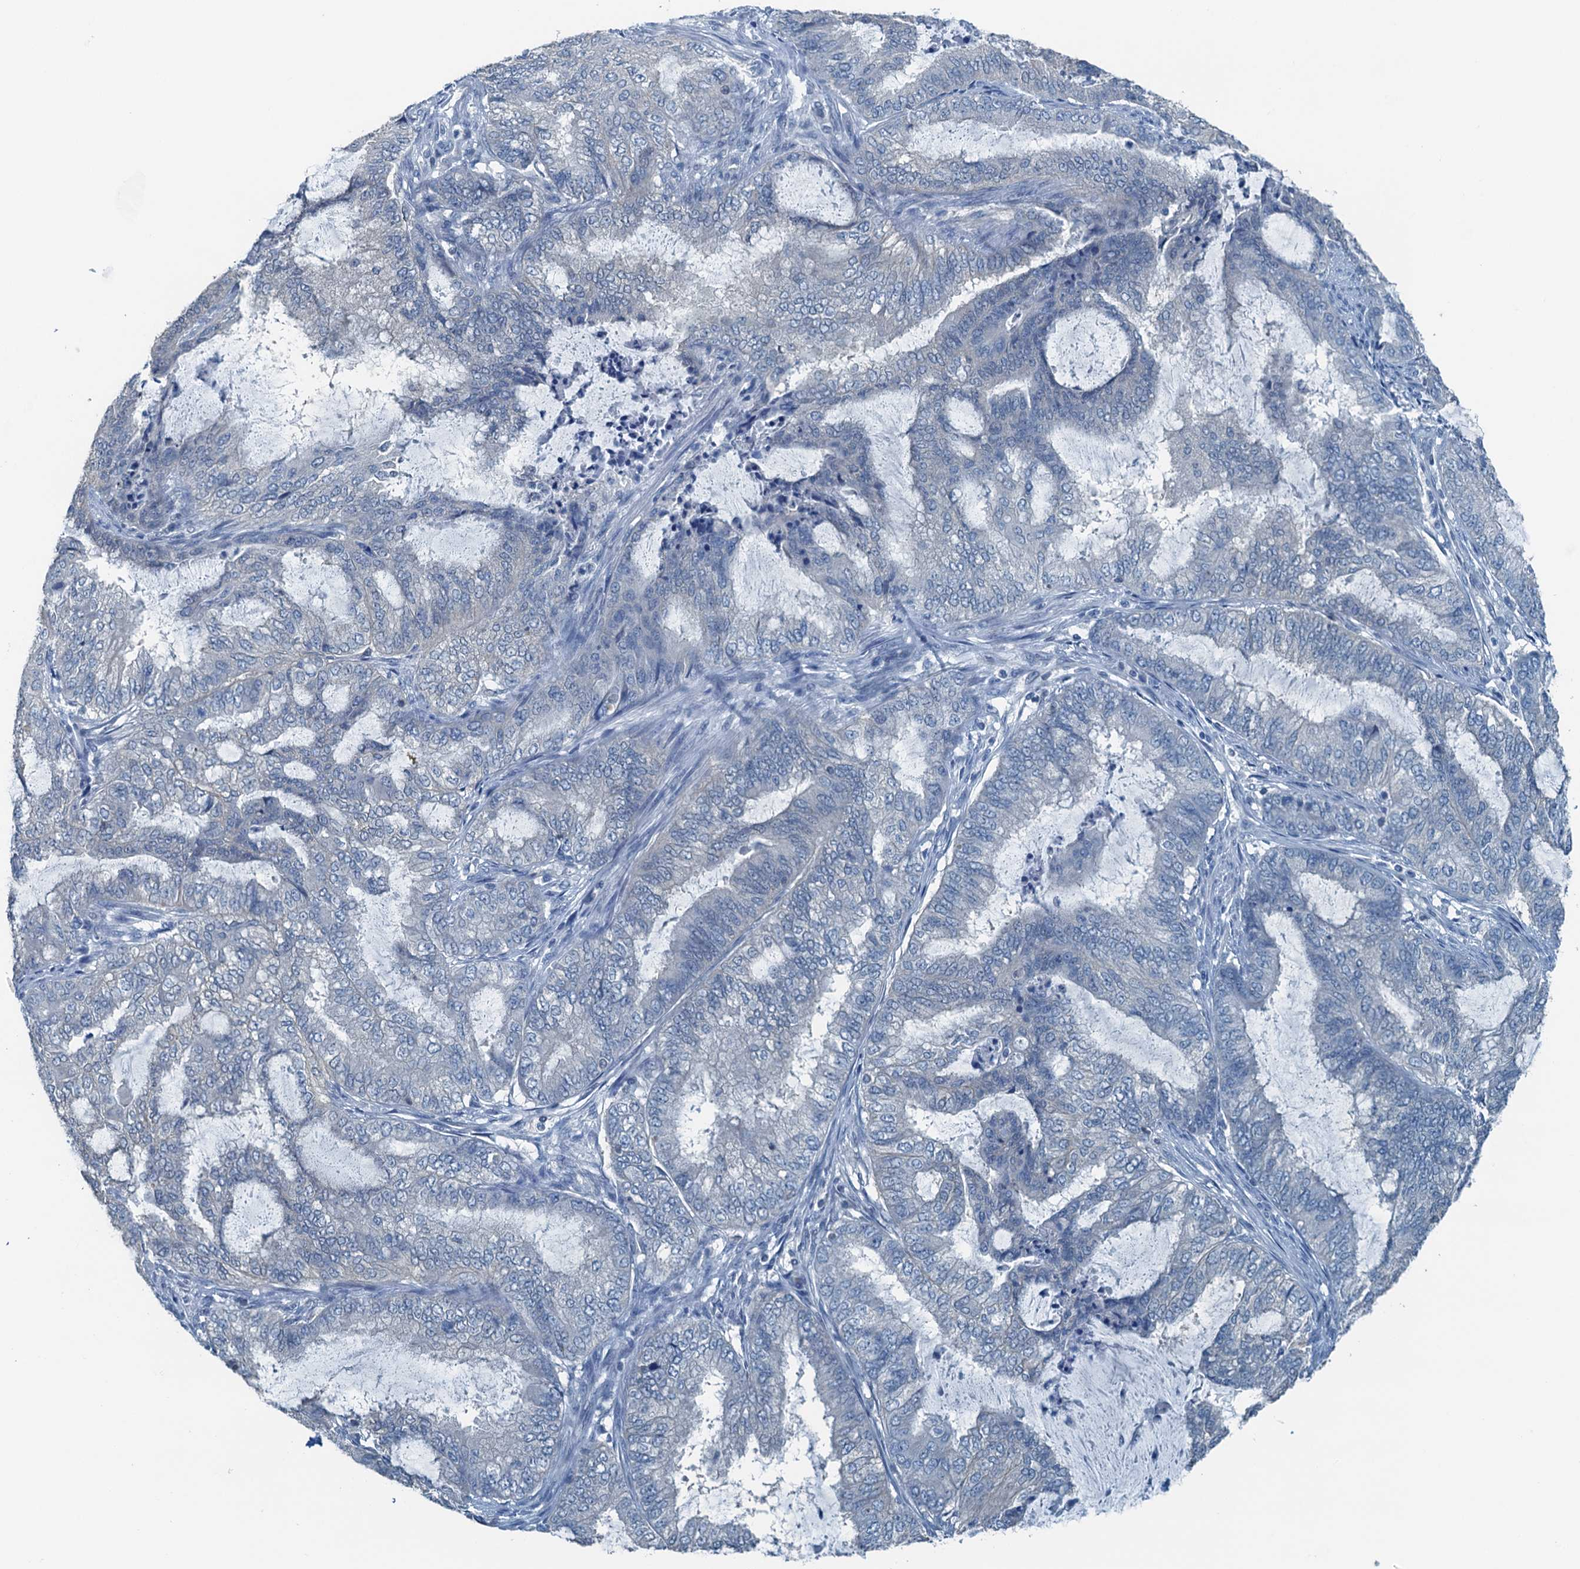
{"staining": {"intensity": "negative", "quantity": "none", "location": "none"}, "tissue": "endometrial cancer", "cell_type": "Tumor cells", "image_type": "cancer", "snomed": [{"axis": "morphology", "description": "Adenocarcinoma, NOS"}, {"axis": "topography", "description": "Endometrium"}], "caption": "Tumor cells are negative for protein expression in human adenocarcinoma (endometrial).", "gene": "C11orf54", "patient": {"sex": "female", "age": 51}}